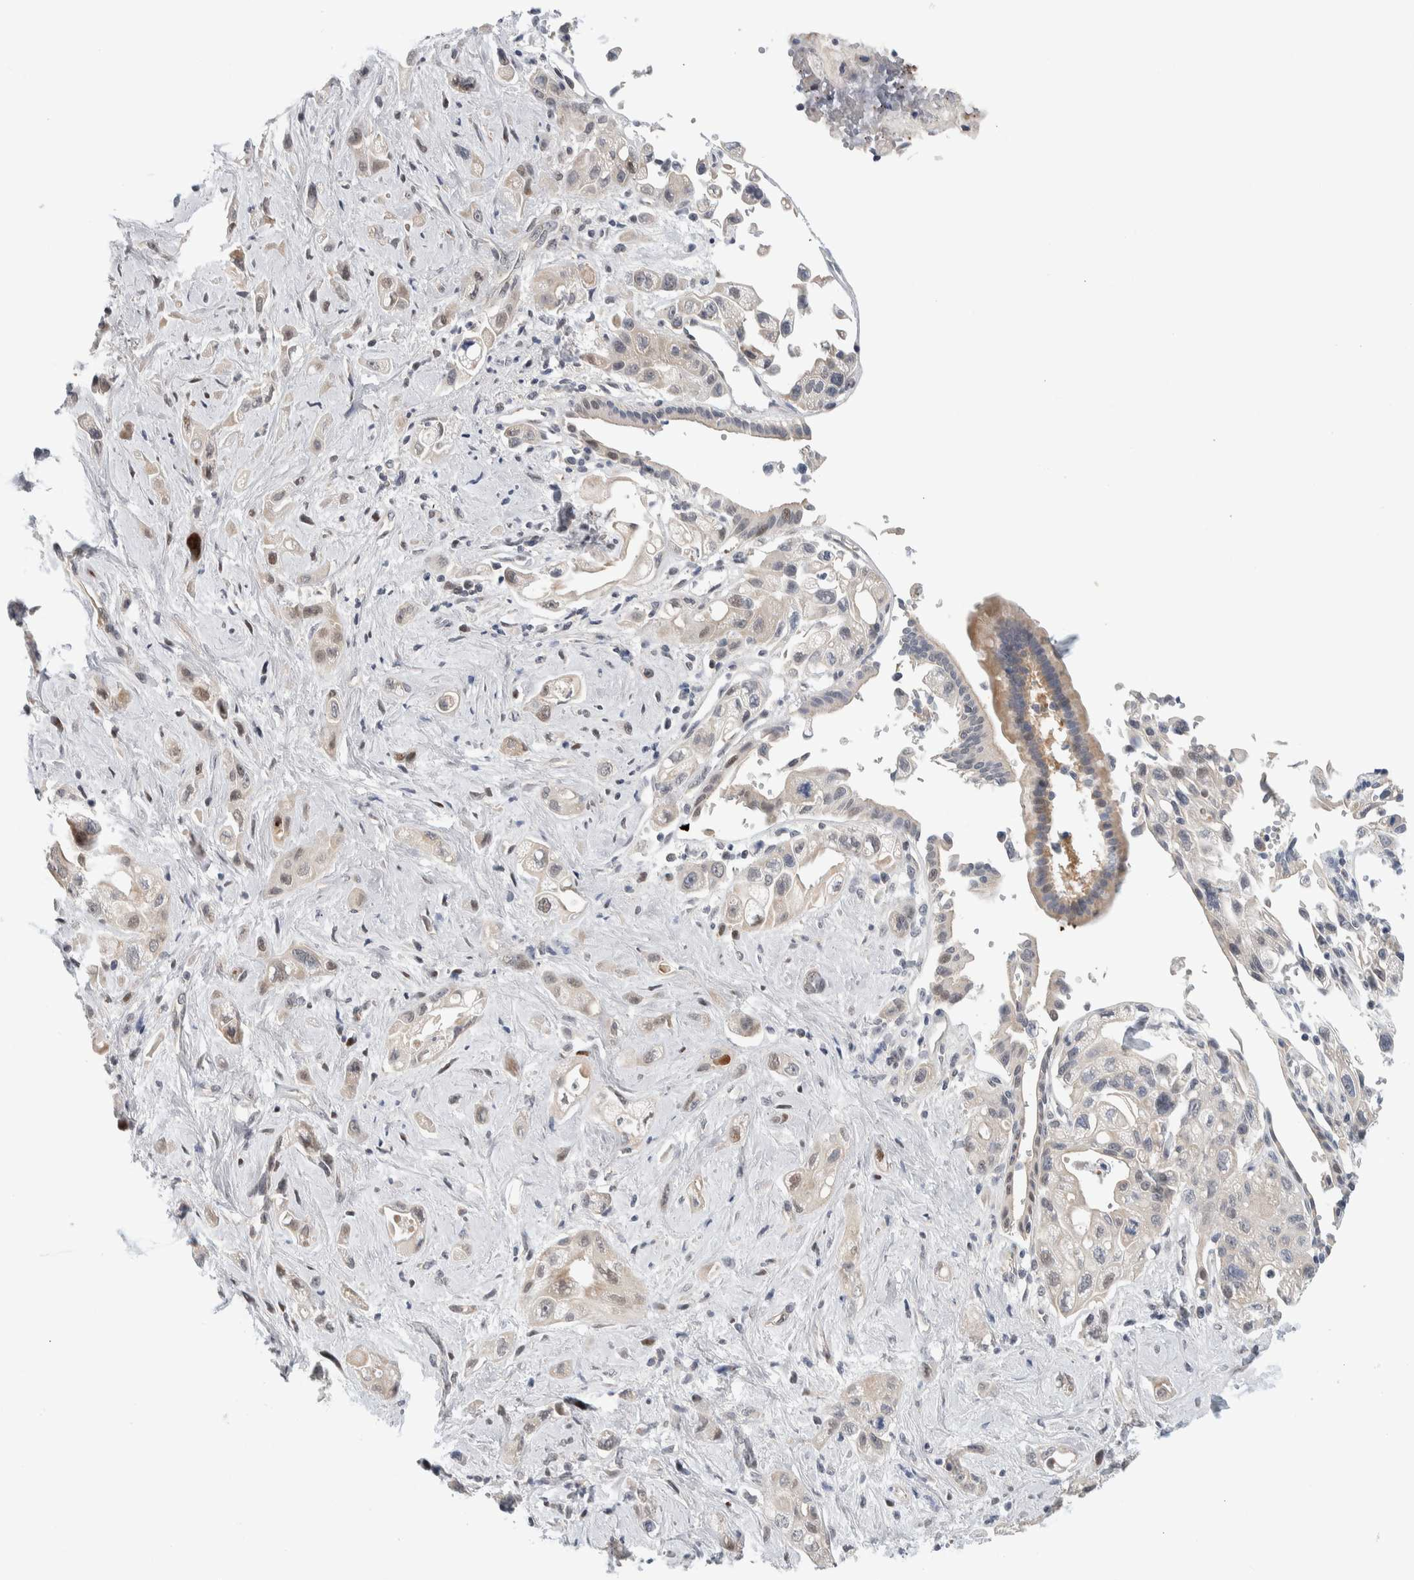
{"staining": {"intensity": "weak", "quantity": "<25%", "location": "cytoplasmic/membranous"}, "tissue": "pancreatic cancer", "cell_type": "Tumor cells", "image_type": "cancer", "snomed": [{"axis": "morphology", "description": "Adenocarcinoma, NOS"}, {"axis": "topography", "description": "Pancreas"}], "caption": "Adenocarcinoma (pancreatic) was stained to show a protein in brown. There is no significant expression in tumor cells.", "gene": "NCR3LG1", "patient": {"sex": "female", "age": 66}}